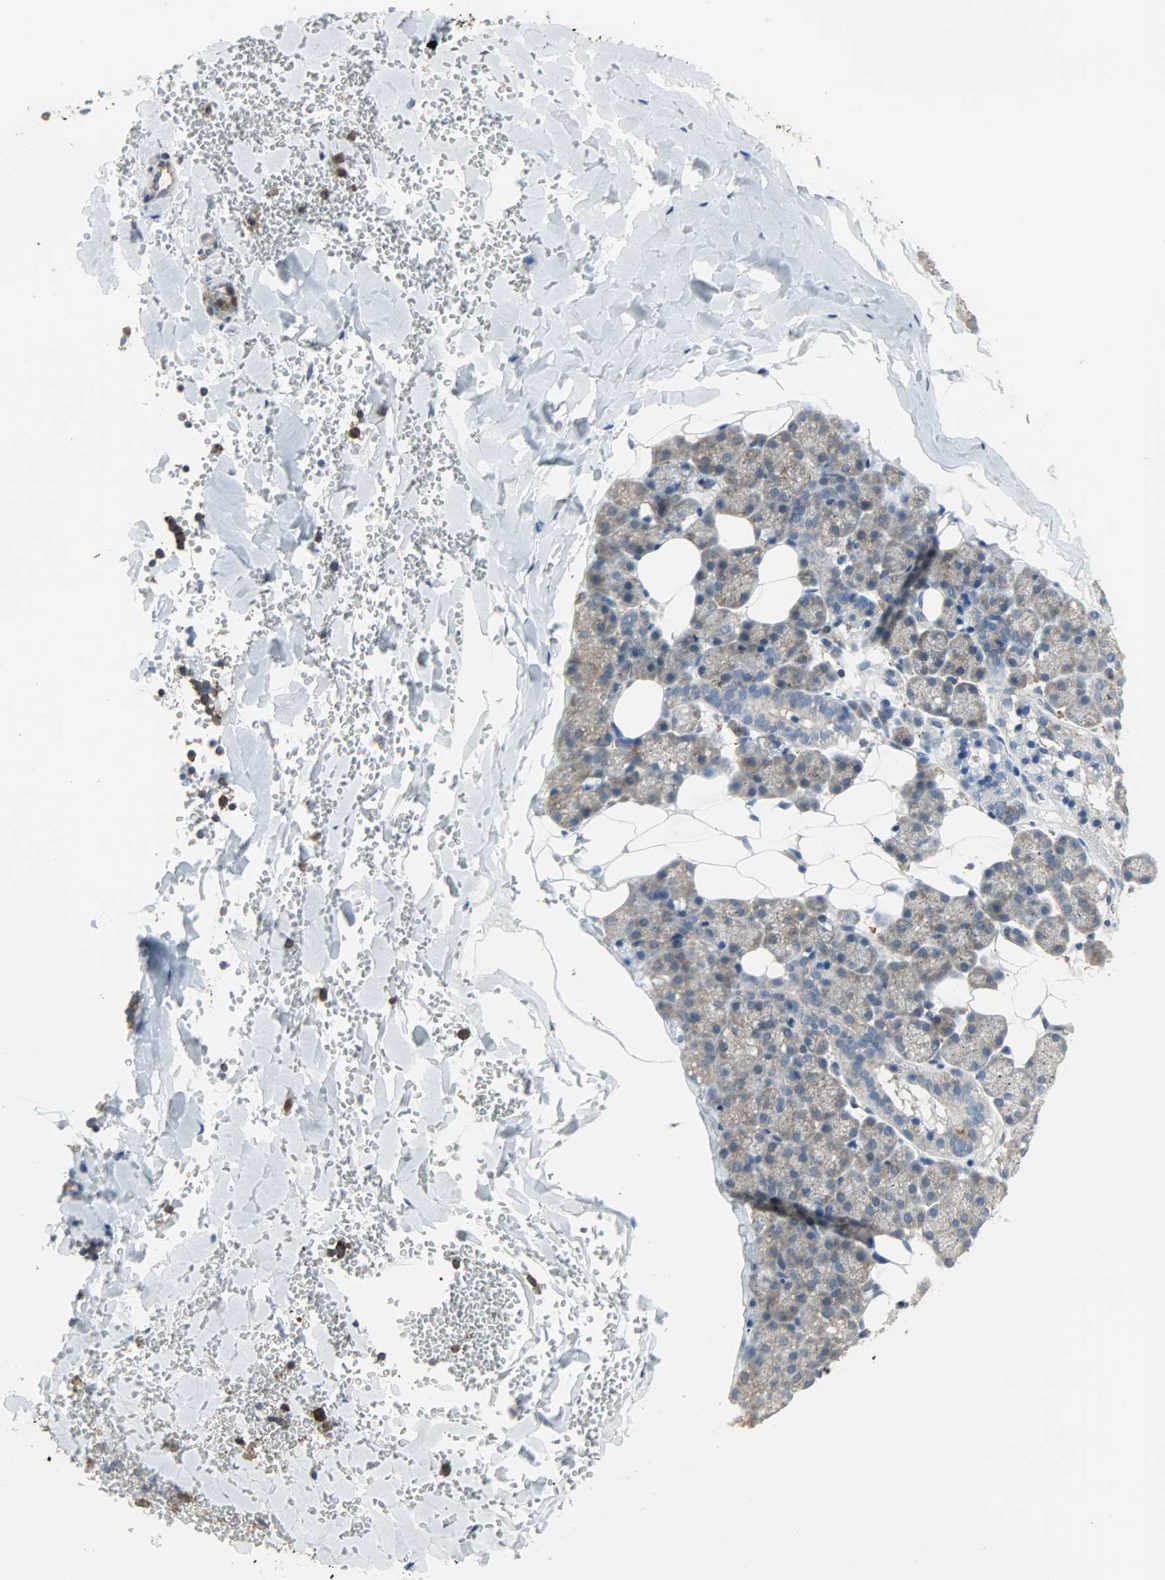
{"staining": {"intensity": "strong", "quantity": "<25%", "location": "cytoplasmic/membranous"}, "tissue": "salivary gland", "cell_type": "Glandular cells", "image_type": "normal", "snomed": [{"axis": "morphology", "description": "Normal tissue, NOS"}, {"axis": "topography", "description": "Lymph node"}, {"axis": "topography", "description": "Salivary gland"}], "caption": "Immunohistochemistry staining of unremarkable salivary gland, which displays medium levels of strong cytoplasmic/membranous positivity in approximately <25% of glandular cells indicating strong cytoplasmic/membranous protein staining. The staining was performed using DAB (3,3'-diaminobenzidine) (brown) for protein detection and nuclei were counterstained in hematoxylin (blue).", "gene": "DNAJA4", "patient": {"sex": "male", "age": 8}}